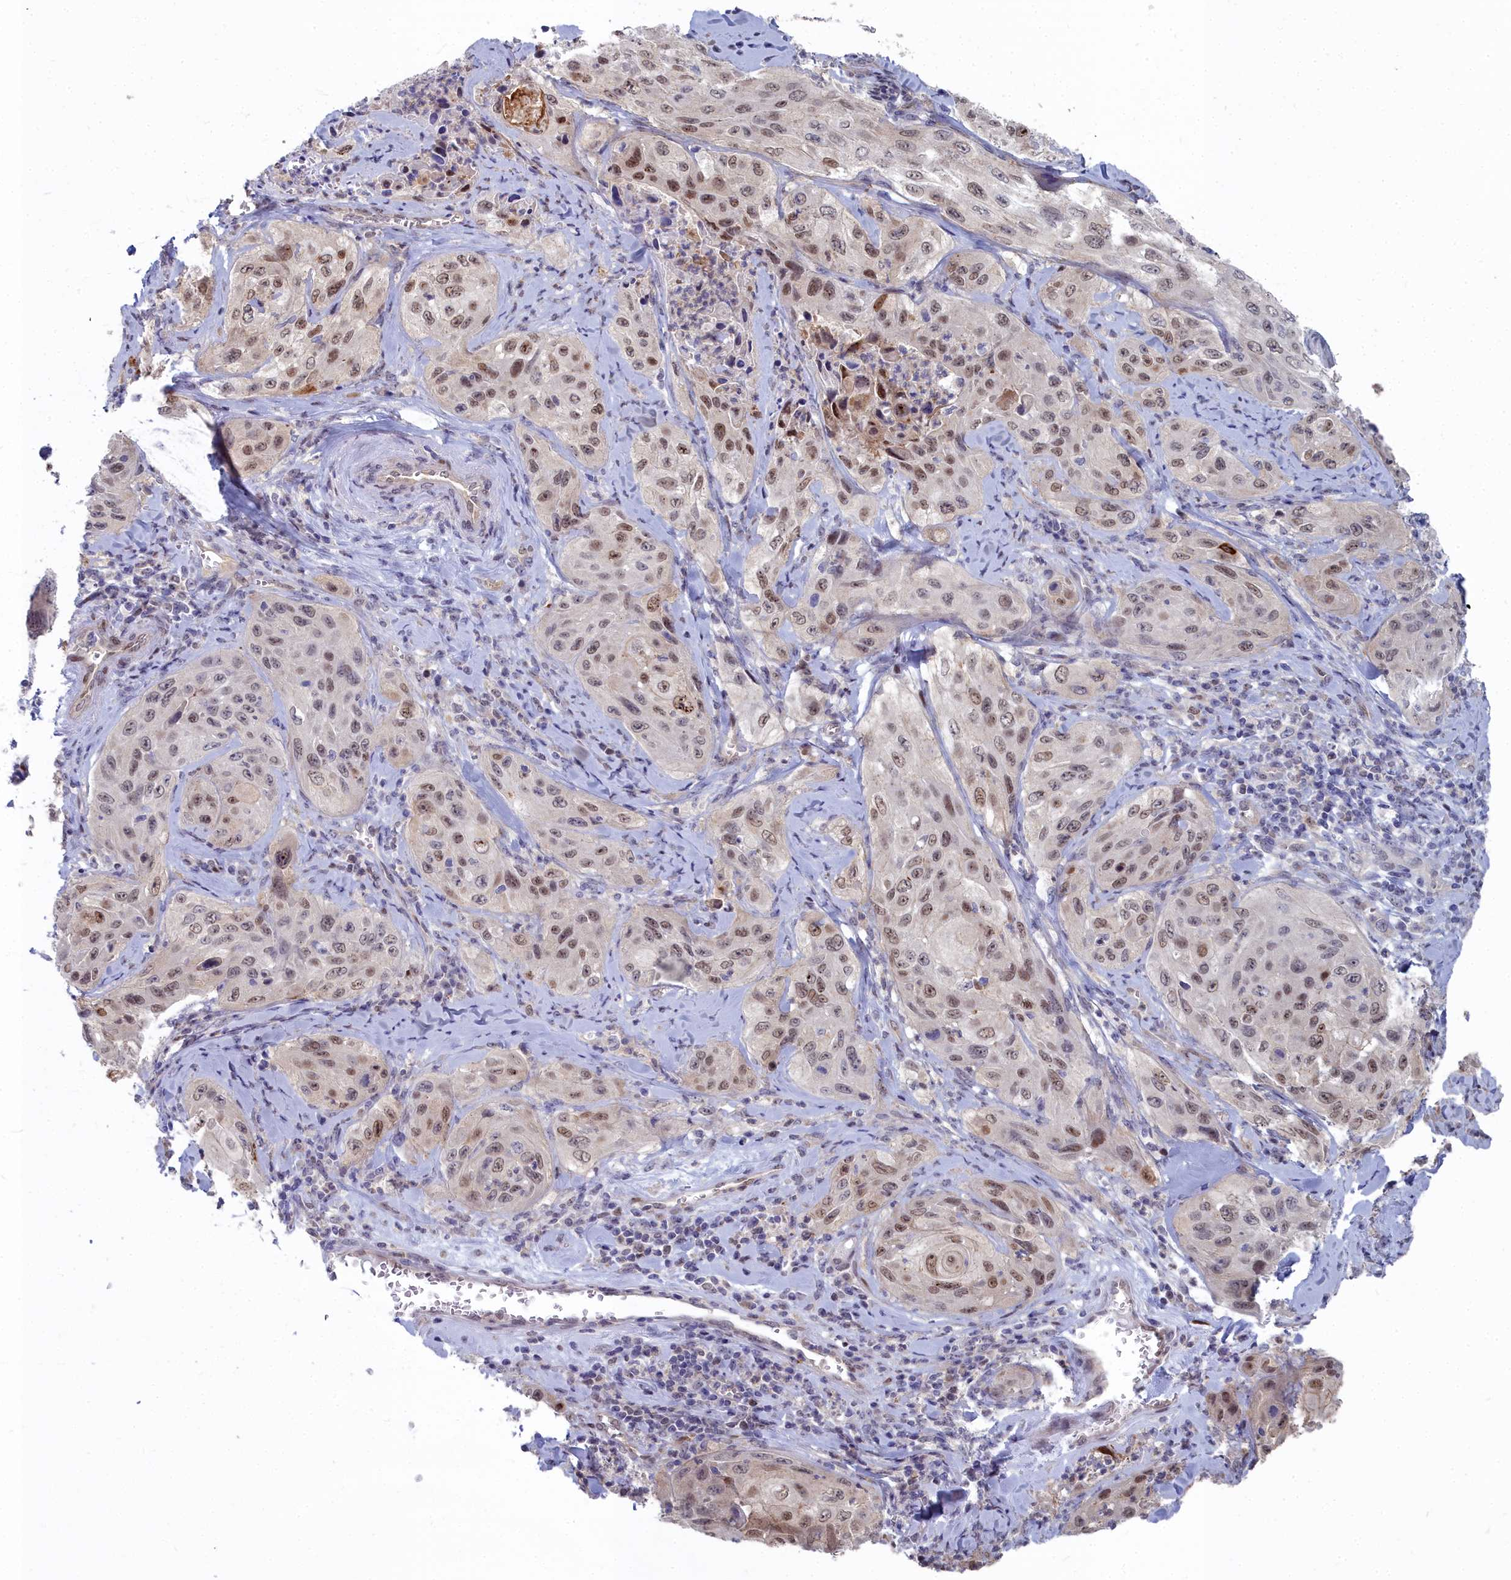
{"staining": {"intensity": "moderate", "quantity": ">75%", "location": "nuclear"}, "tissue": "cervical cancer", "cell_type": "Tumor cells", "image_type": "cancer", "snomed": [{"axis": "morphology", "description": "Squamous cell carcinoma, NOS"}, {"axis": "topography", "description": "Cervix"}], "caption": "Cervical cancer stained with immunohistochemistry reveals moderate nuclear expression in approximately >75% of tumor cells.", "gene": "RPS27A", "patient": {"sex": "female", "age": 42}}